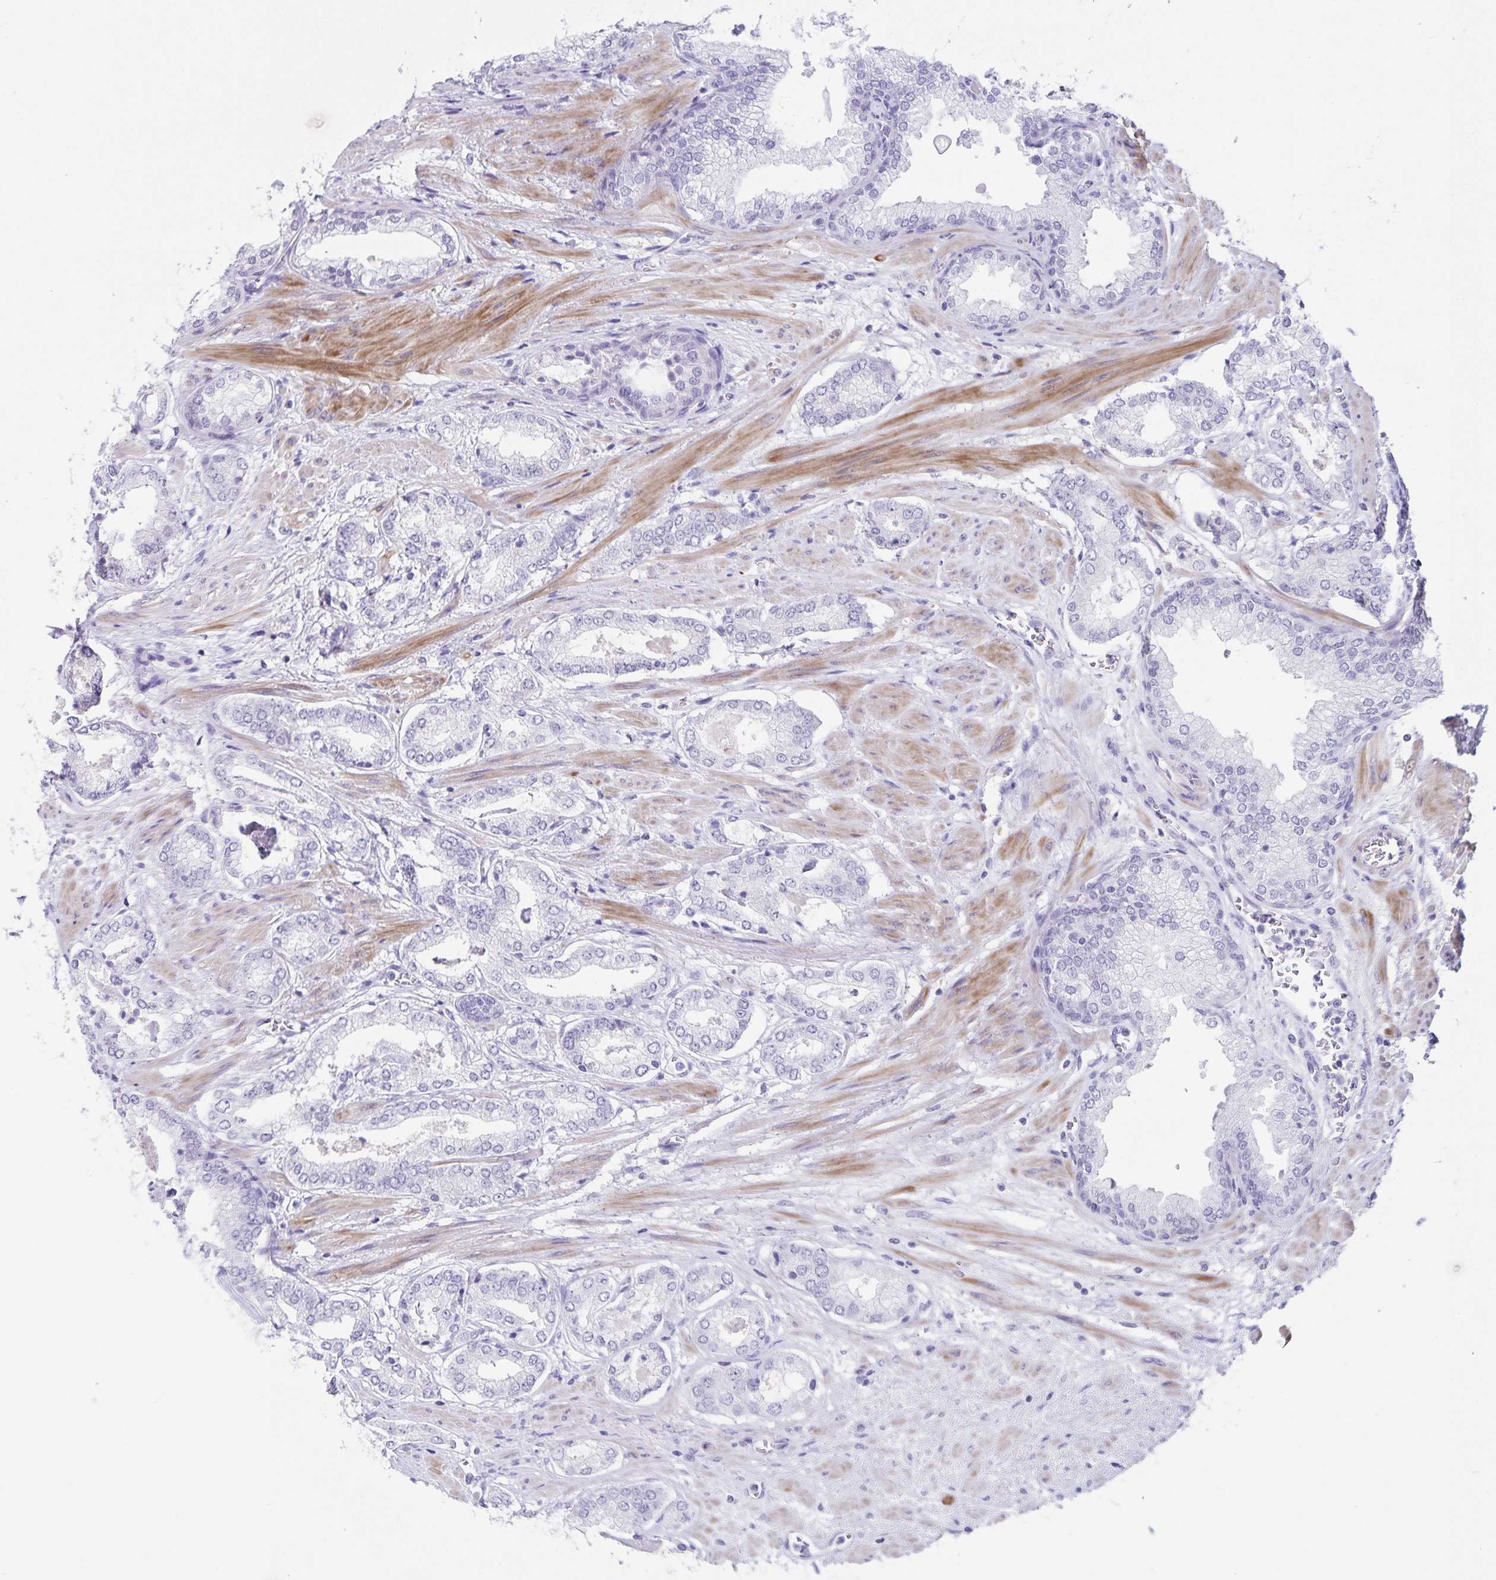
{"staining": {"intensity": "negative", "quantity": "none", "location": "none"}, "tissue": "prostate cancer", "cell_type": "Tumor cells", "image_type": "cancer", "snomed": [{"axis": "morphology", "description": "Adenocarcinoma, Low grade"}, {"axis": "topography", "description": "Prostate"}], "caption": "There is no significant positivity in tumor cells of low-grade adenocarcinoma (prostate).", "gene": "C11orf42", "patient": {"sex": "male", "age": 64}}